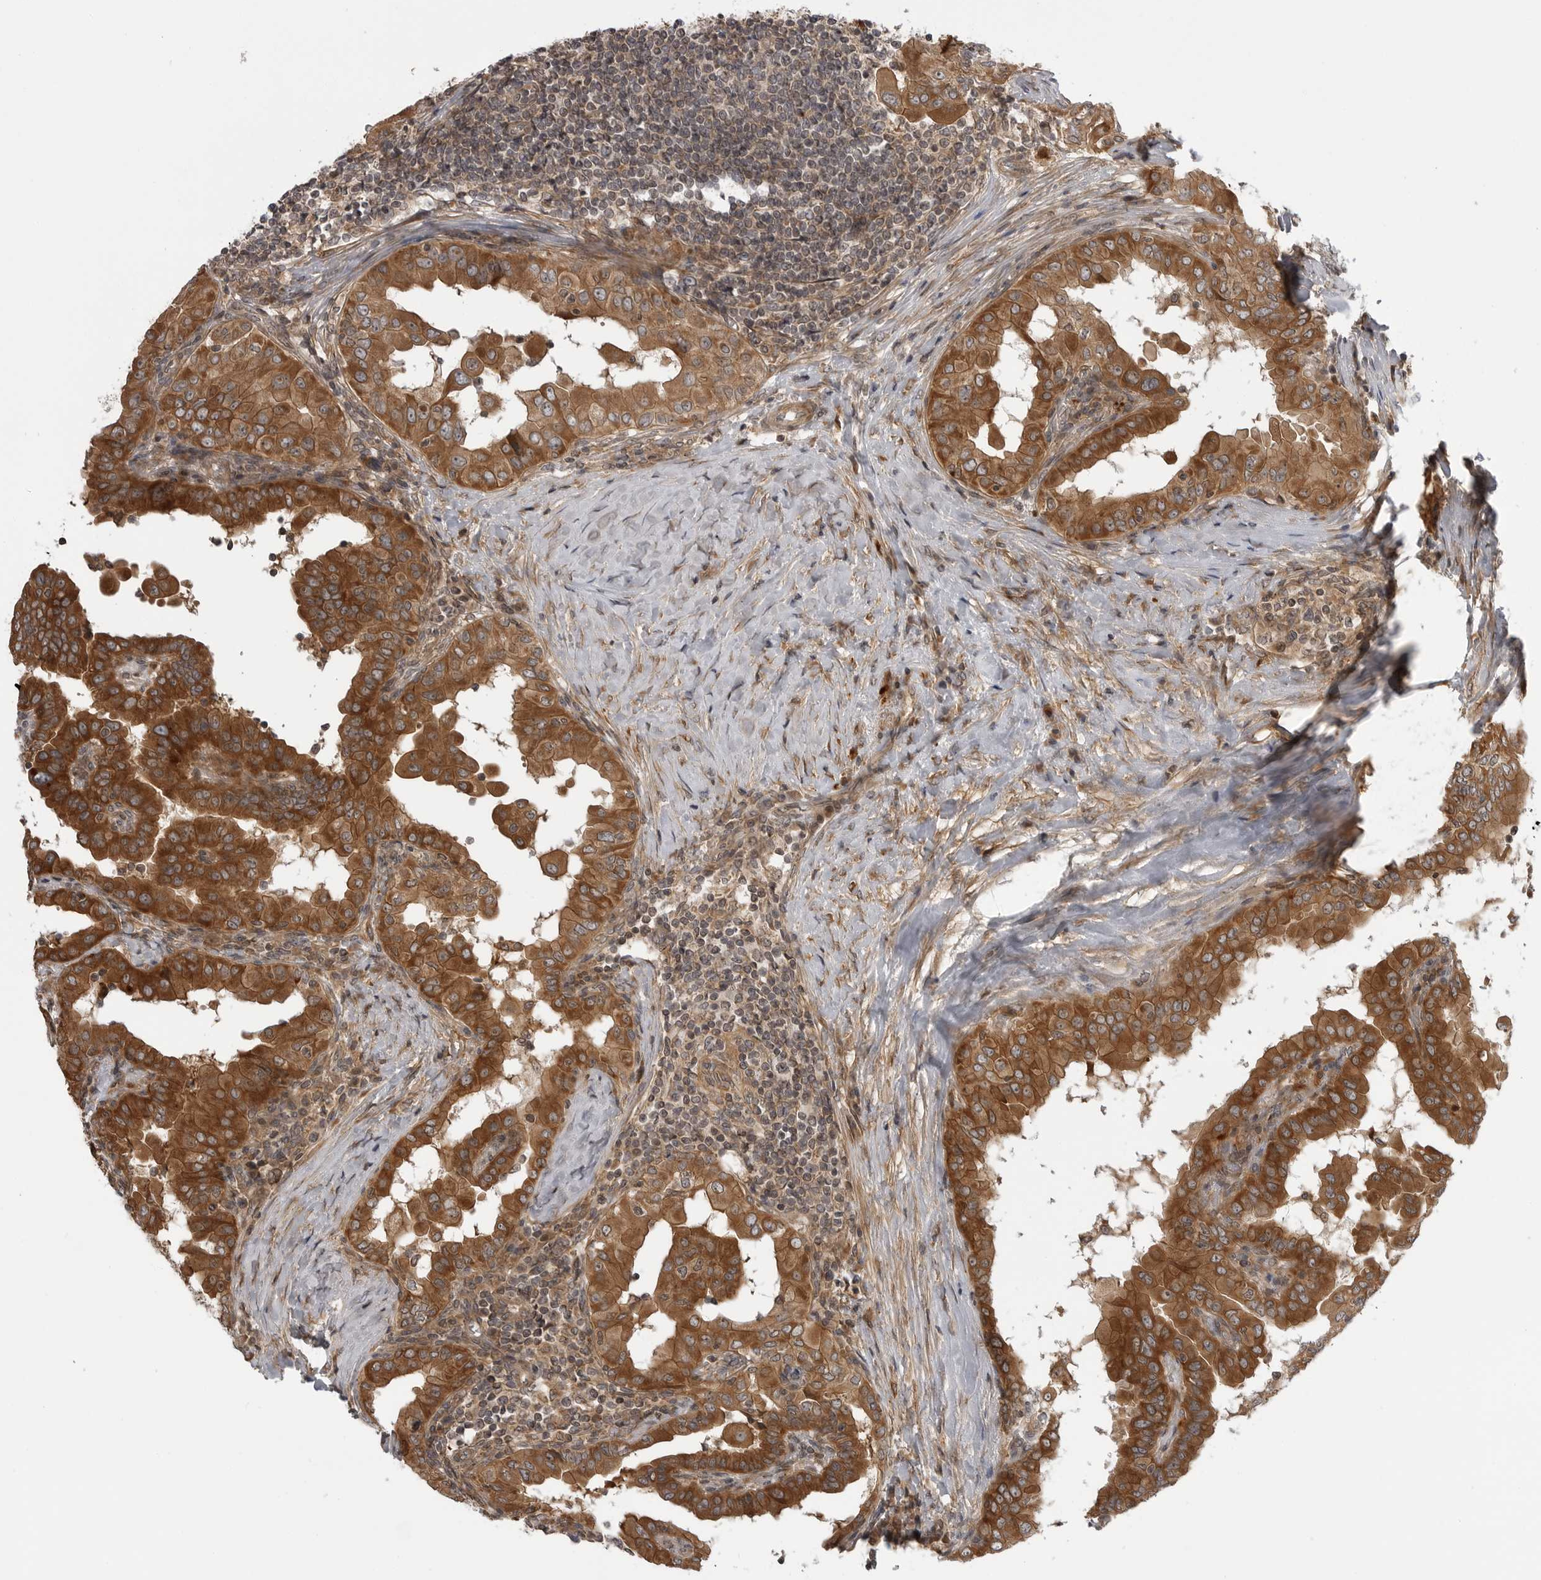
{"staining": {"intensity": "strong", "quantity": ">75%", "location": "cytoplasmic/membranous"}, "tissue": "thyroid cancer", "cell_type": "Tumor cells", "image_type": "cancer", "snomed": [{"axis": "morphology", "description": "Papillary adenocarcinoma, NOS"}, {"axis": "topography", "description": "Thyroid gland"}], "caption": "Tumor cells exhibit high levels of strong cytoplasmic/membranous positivity in about >75% of cells in thyroid cancer.", "gene": "LRRC45", "patient": {"sex": "male", "age": 33}}